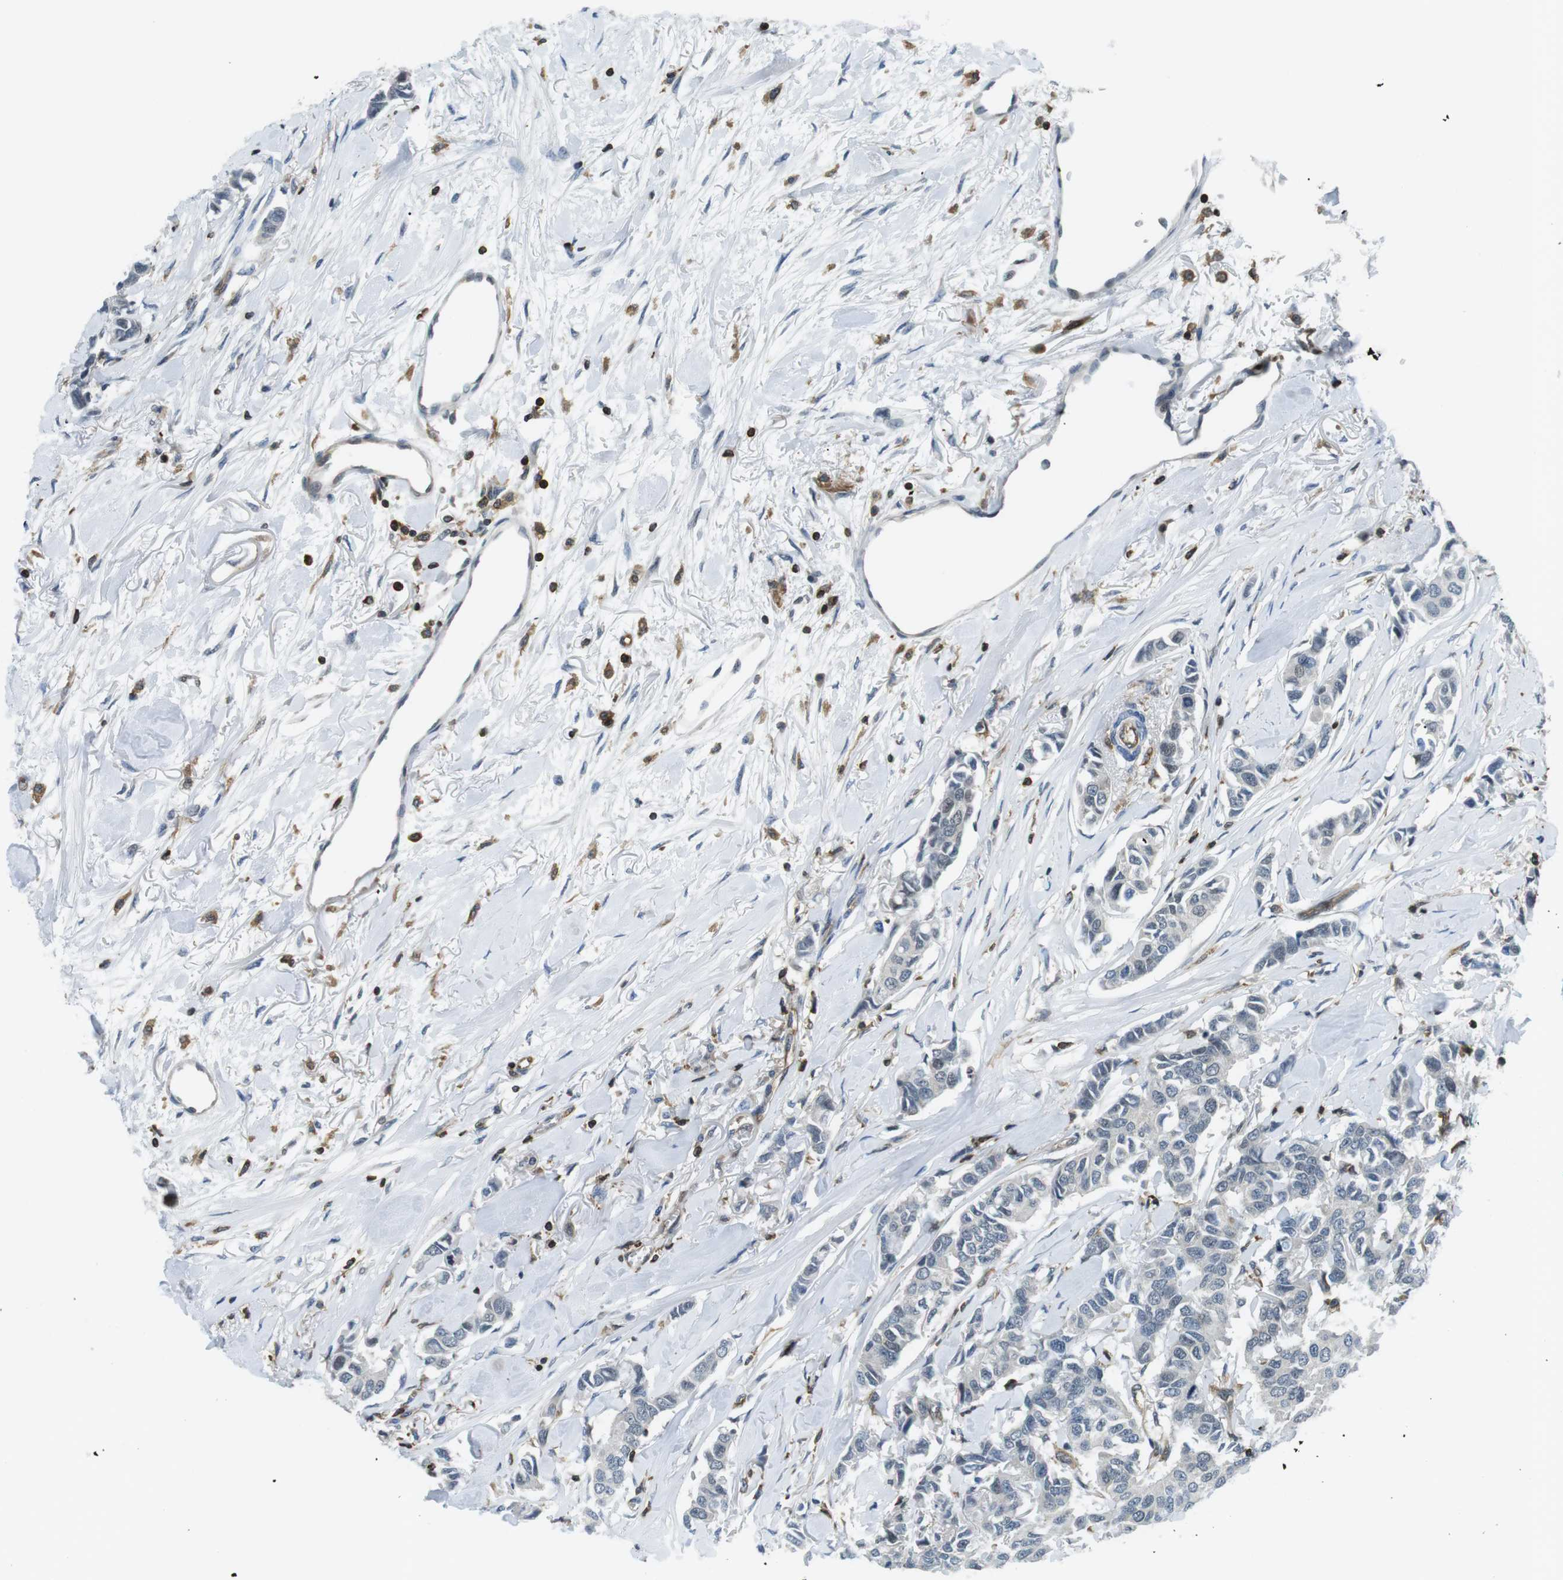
{"staining": {"intensity": "weak", "quantity": "<25%", "location": "nuclear"}, "tissue": "breast cancer", "cell_type": "Tumor cells", "image_type": "cancer", "snomed": [{"axis": "morphology", "description": "Duct carcinoma"}, {"axis": "topography", "description": "Breast"}], "caption": "The photomicrograph demonstrates no significant staining in tumor cells of breast cancer.", "gene": "STK10", "patient": {"sex": "female", "age": 80}}